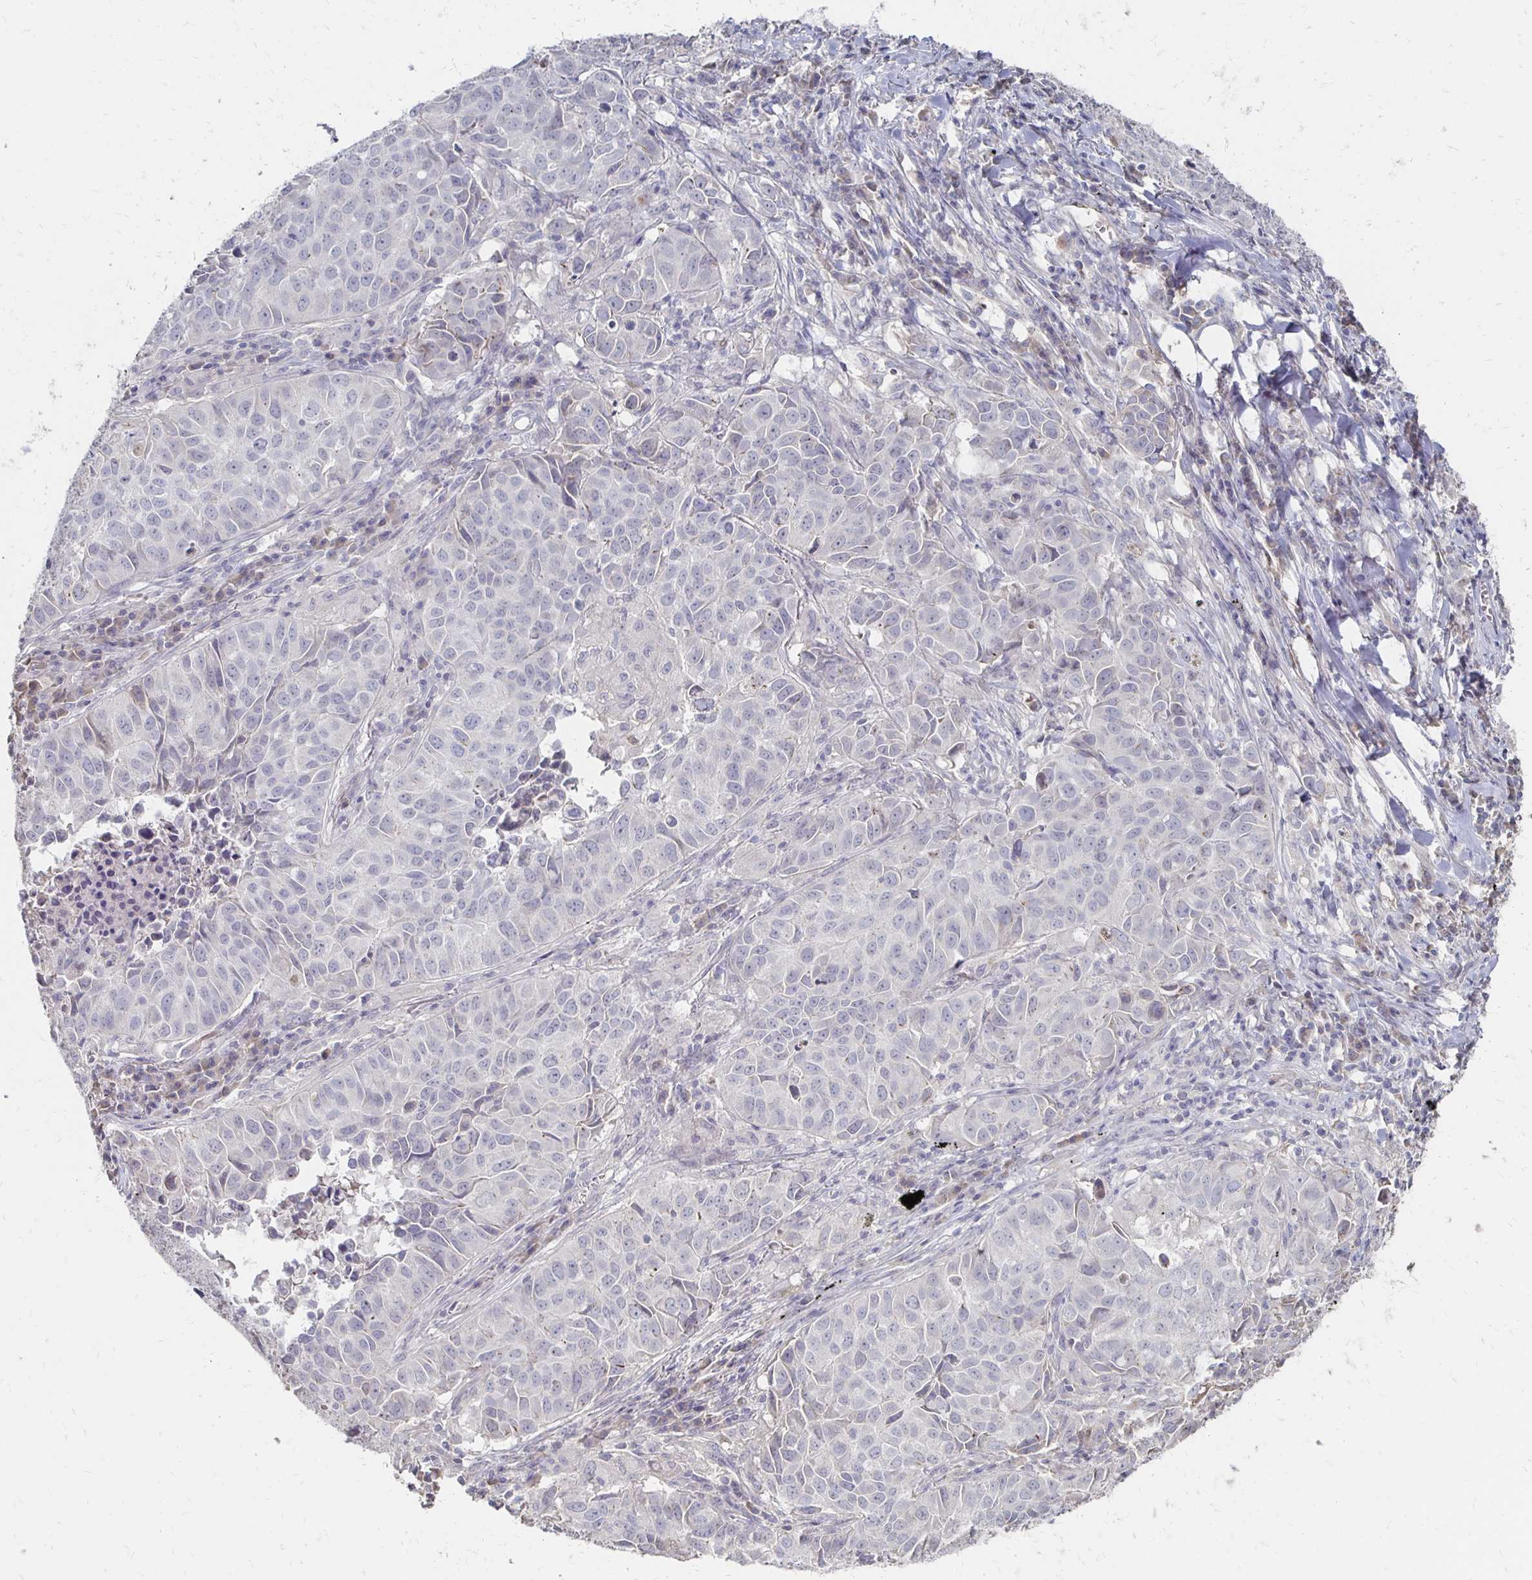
{"staining": {"intensity": "negative", "quantity": "none", "location": "none"}, "tissue": "lung cancer", "cell_type": "Tumor cells", "image_type": "cancer", "snomed": [{"axis": "morphology", "description": "Adenocarcinoma, NOS"}, {"axis": "topography", "description": "Lung"}], "caption": "High power microscopy image of an IHC histopathology image of lung cancer, revealing no significant positivity in tumor cells. (DAB immunohistochemistry (IHC) visualized using brightfield microscopy, high magnification).", "gene": "ZNF727", "patient": {"sex": "female", "age": 50}}